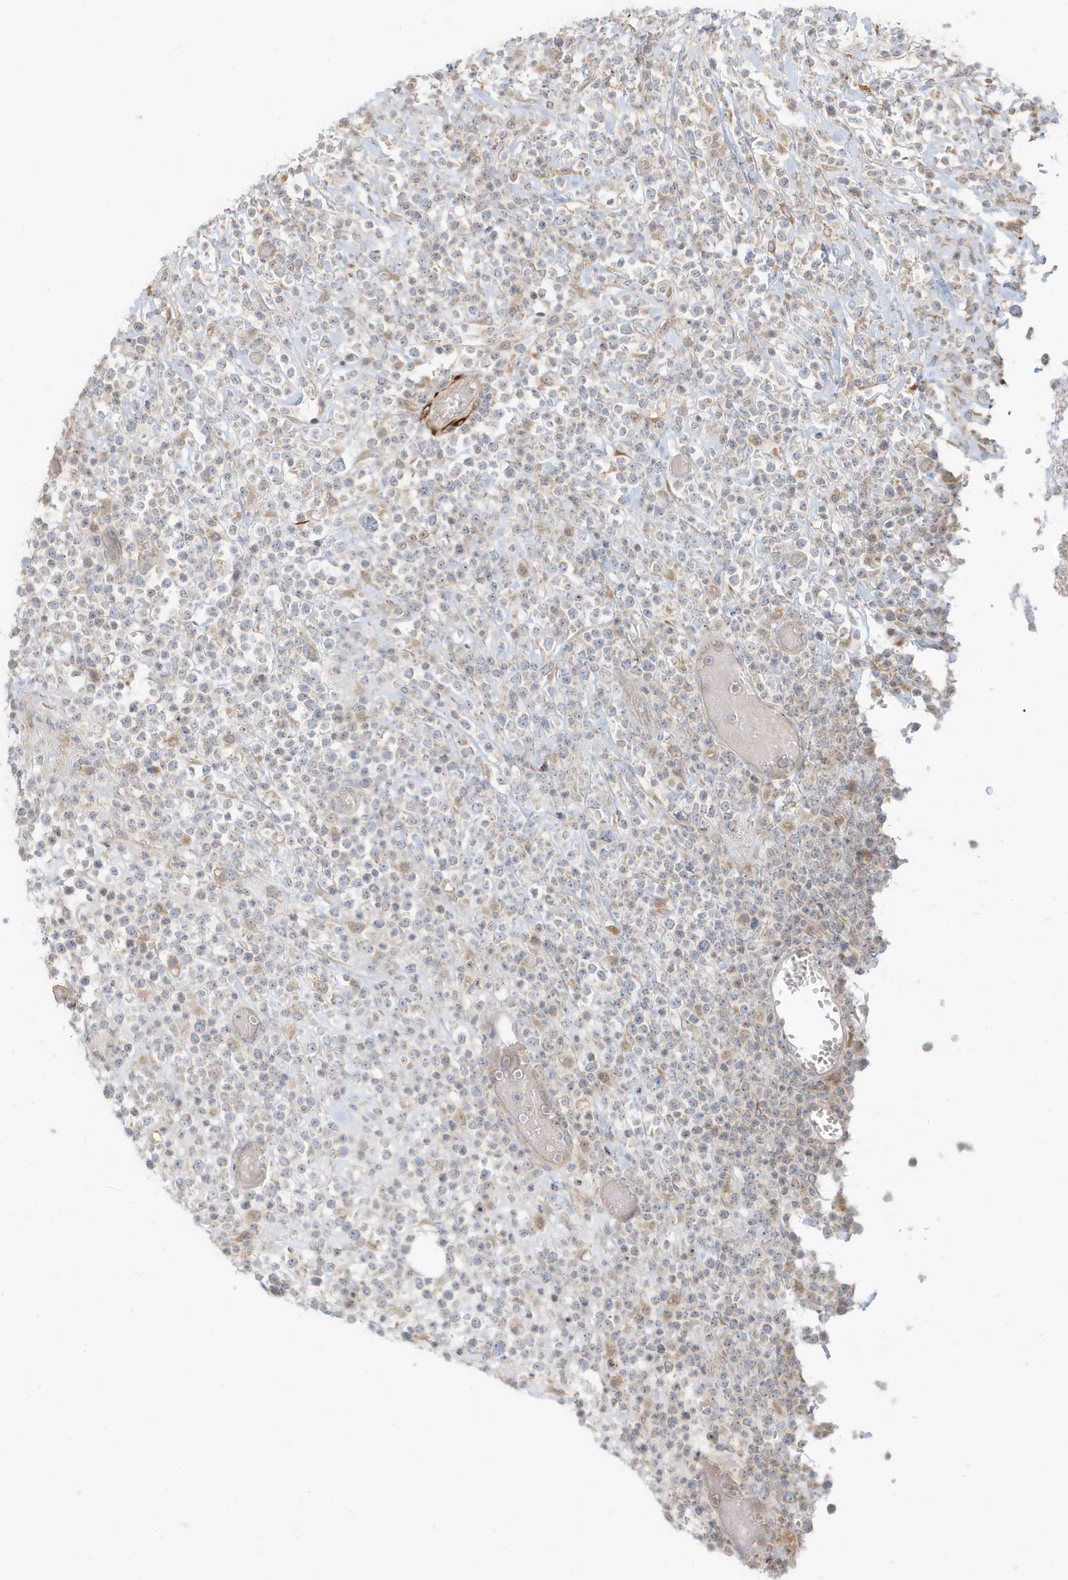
{"staining": {"intensity": "negative", "quantity": "none", "location": "none"}, "tissue": "lymphoma", "cell_type": "Tumor cells", "image_type": "cancer", "snomed": [{"axis": "morphology", "description": "Malignant lymphoma, non-Hodgkin's type, High grade"}, {"axis": "topography", "description": "Colon"}], "caption": "This micrograph is of lymphoma stained with IHC to label a protein in brown with the nuclei are counter-stained blue. There is no staining in tumor cells. The staining was performed using DAB (3,3'-diaminobenzidine) to visualize the protein expression in brown, while the nuclei were stained in blue with hematoxylin (Magnification: 20x).", "gene": "MCOLN1", "patient": {"sex": "female", "age": 53}}